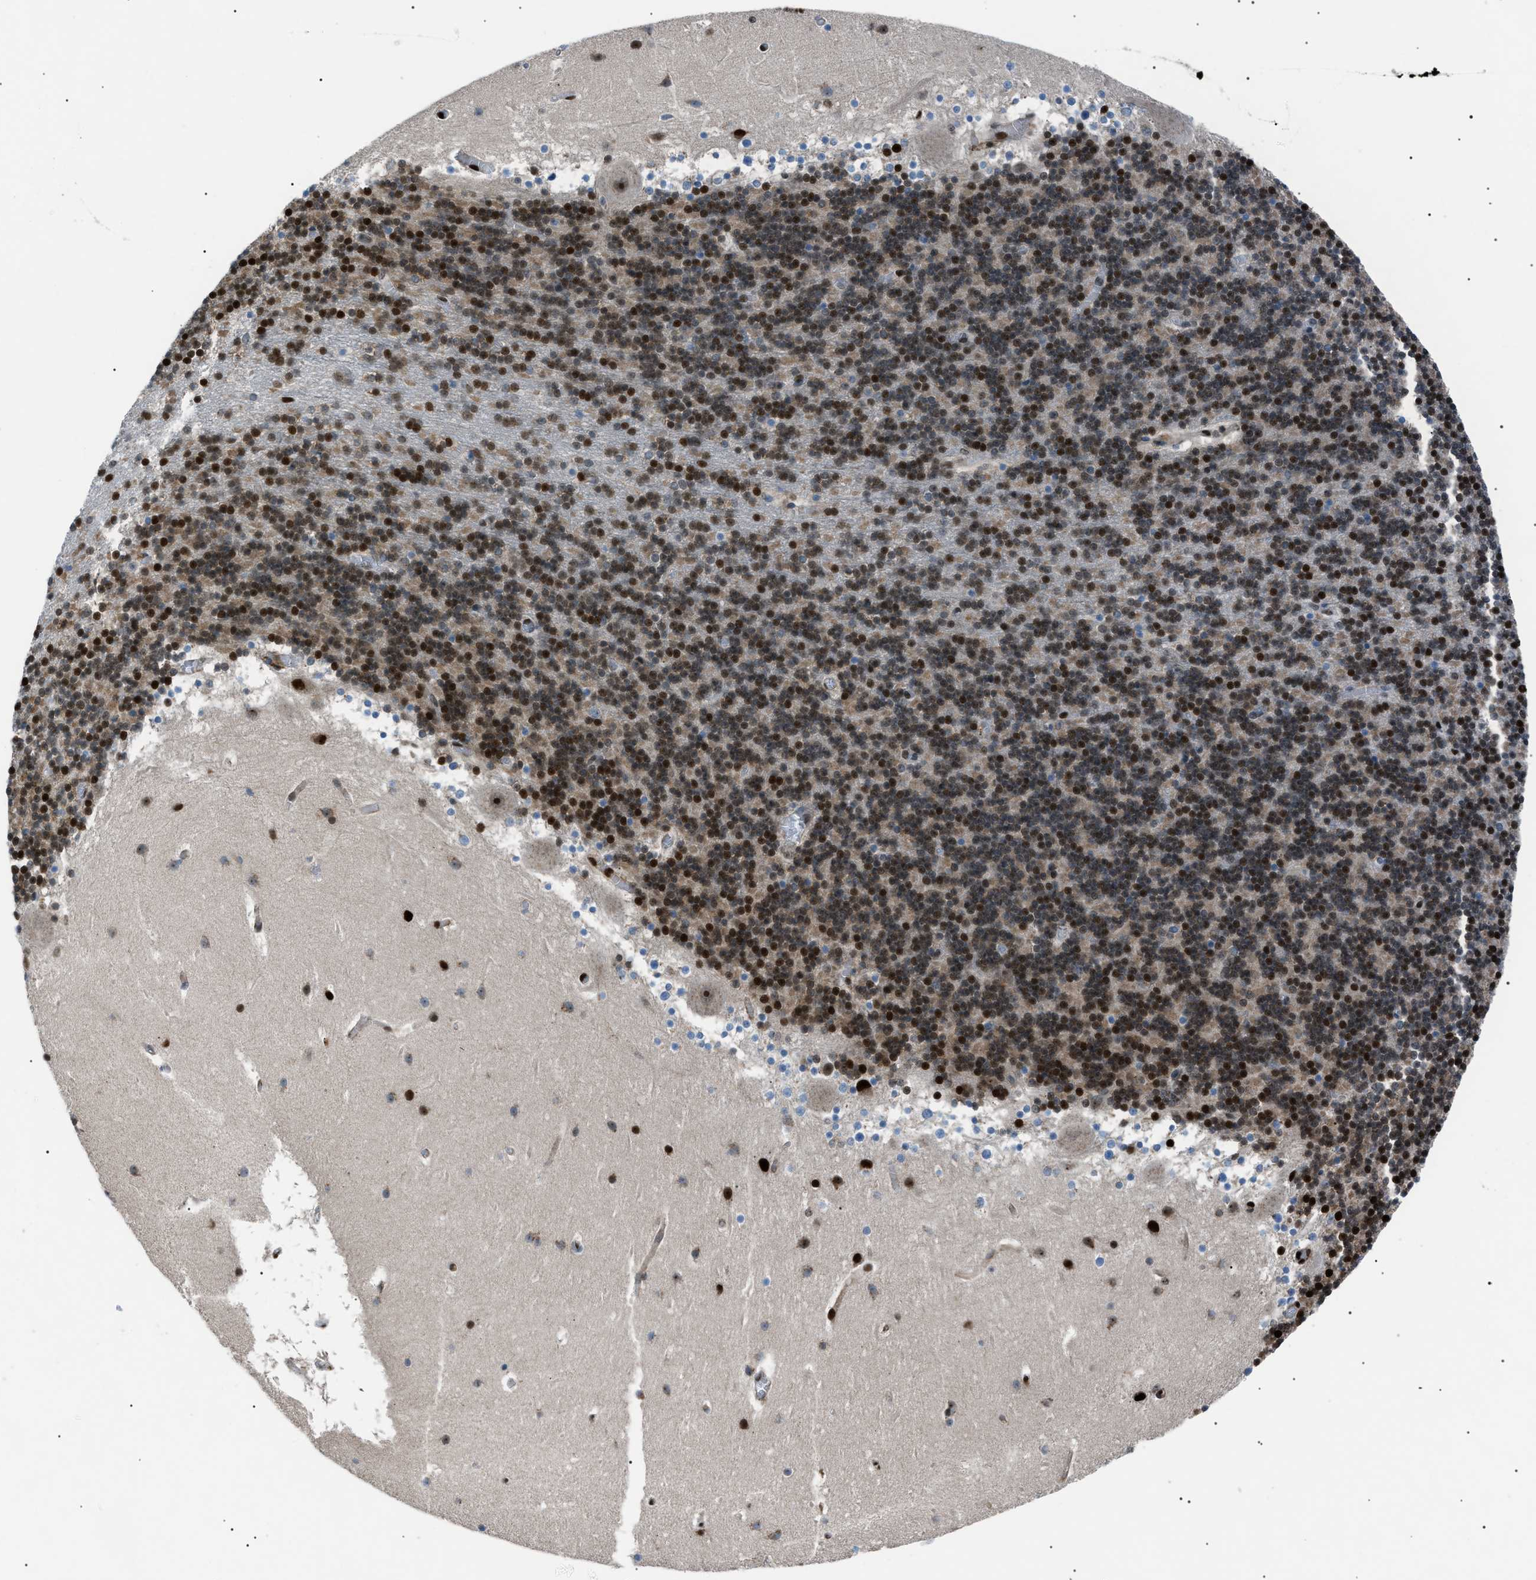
{"staining": {"intensity": "strong", "quantity": "25%-75%", "location": "nuclear"}, "tissue": "cerebellum", "cell_type": "Cells in granular layer", "image_type": "normal", "snomed": [{"axis": "morphology", "description": "Normal tissue, NOS"}, {"axis": "topography", "description": "Cerebellum"}], "caption": "High-power microscopy captured an IHC photomicrograph of normal cerebellum, revealing strong nuclear expression in about 25%-75% of cells in granular layer. The protein is shown in brown color, while the nuclei are stained blue.", "gene": "PRKX", "patient": {"sex": "male", "age": 45}}